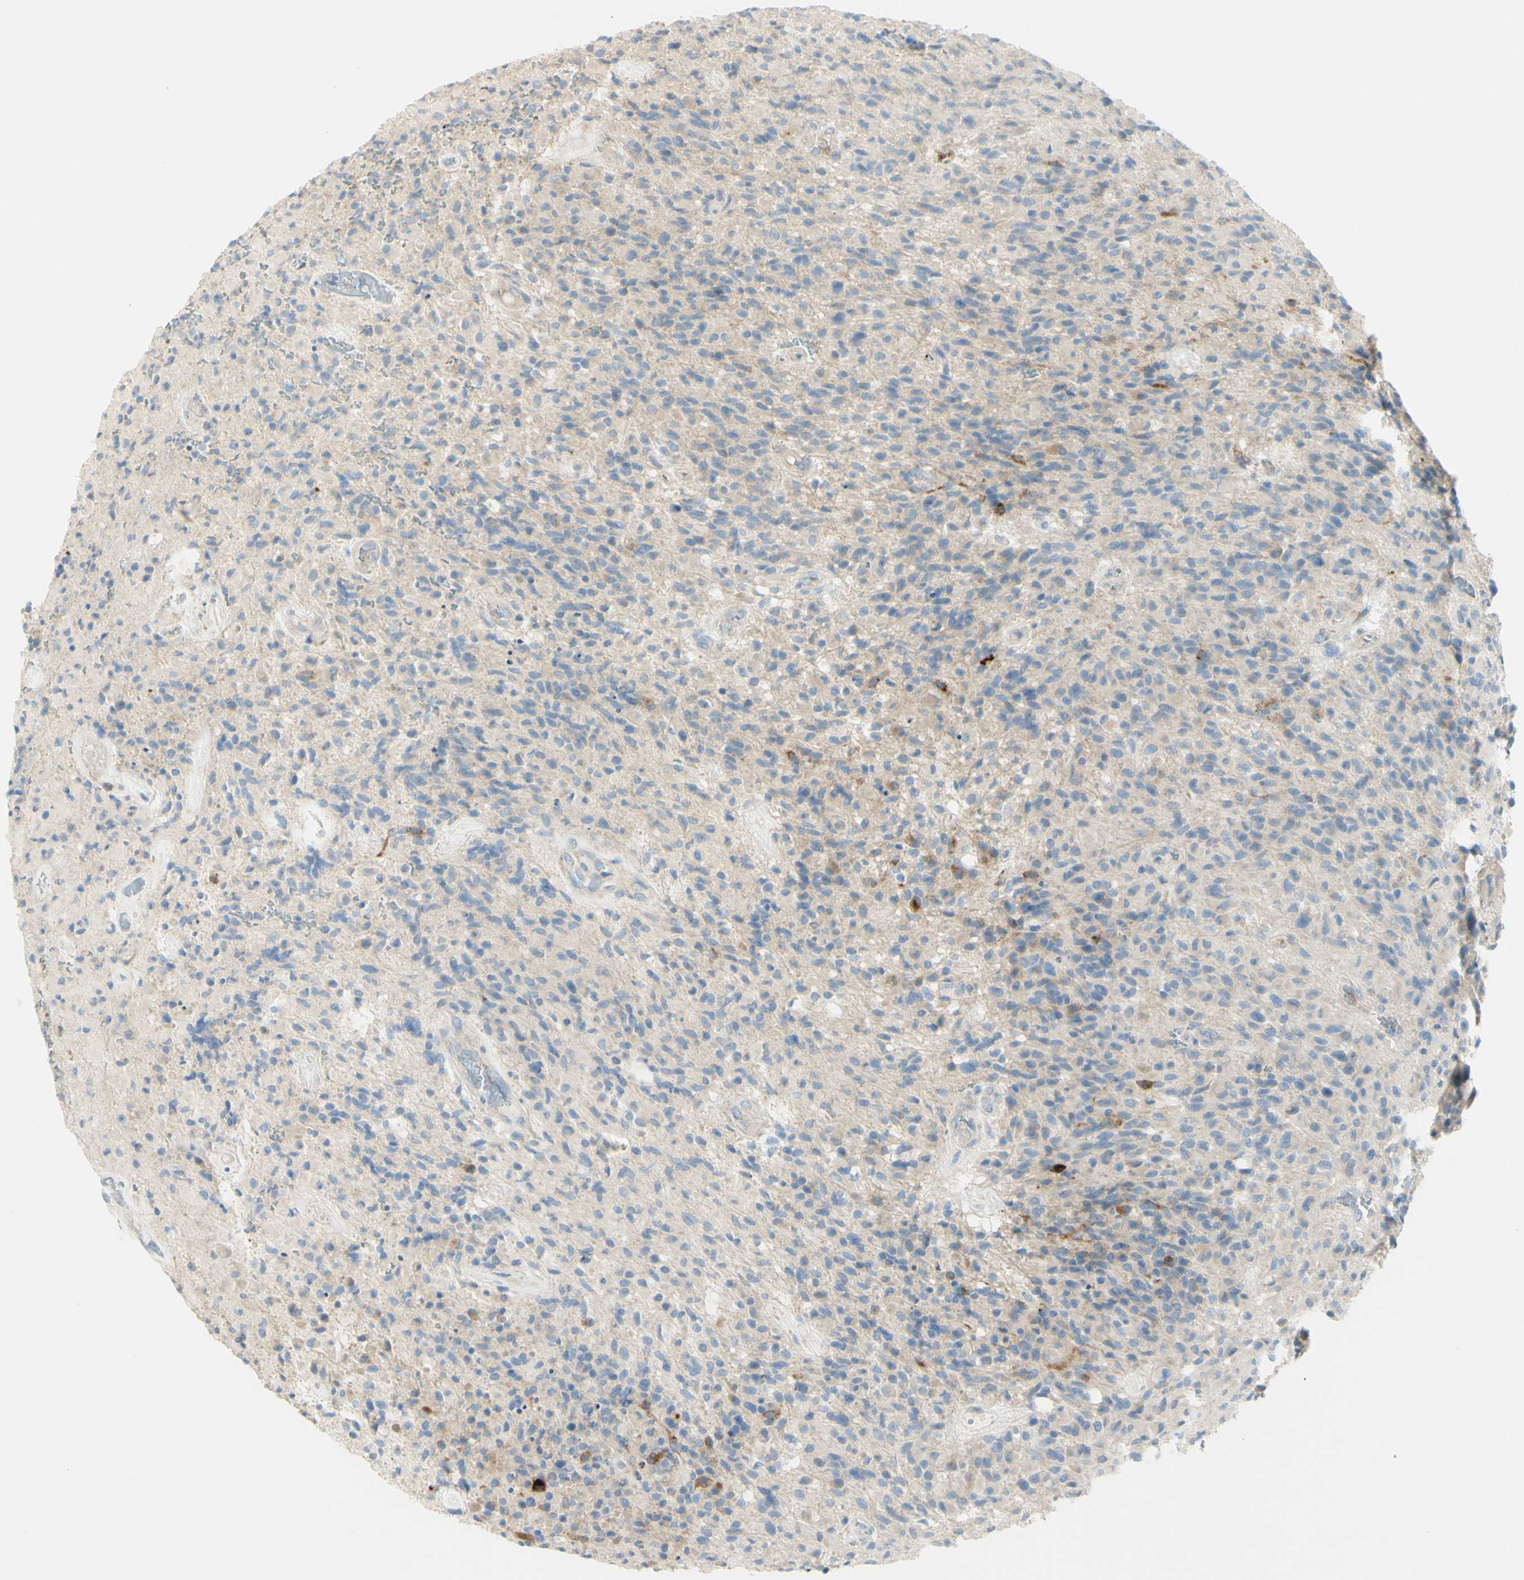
{"staining": {"intensity": "weak", "quantity": "<25%", "location": "cytoplasmic/membranous"}, "tissue": "glioma", "cell_type": "Tumor cells", "image_type": "cancer", "snomed": [{"axis": "morphology", "description": "Glioma, malignant, High grade"}, {"axis": "topography", "description": "Brain"}], "caption": "The immunohistochemistry (IHC) photomicrograph has no significant staining in tumor cells of high-grade glioma (malignant) tissue.", "gene": "GCNT3", "patient": {"sex": "male", "age": 71}}